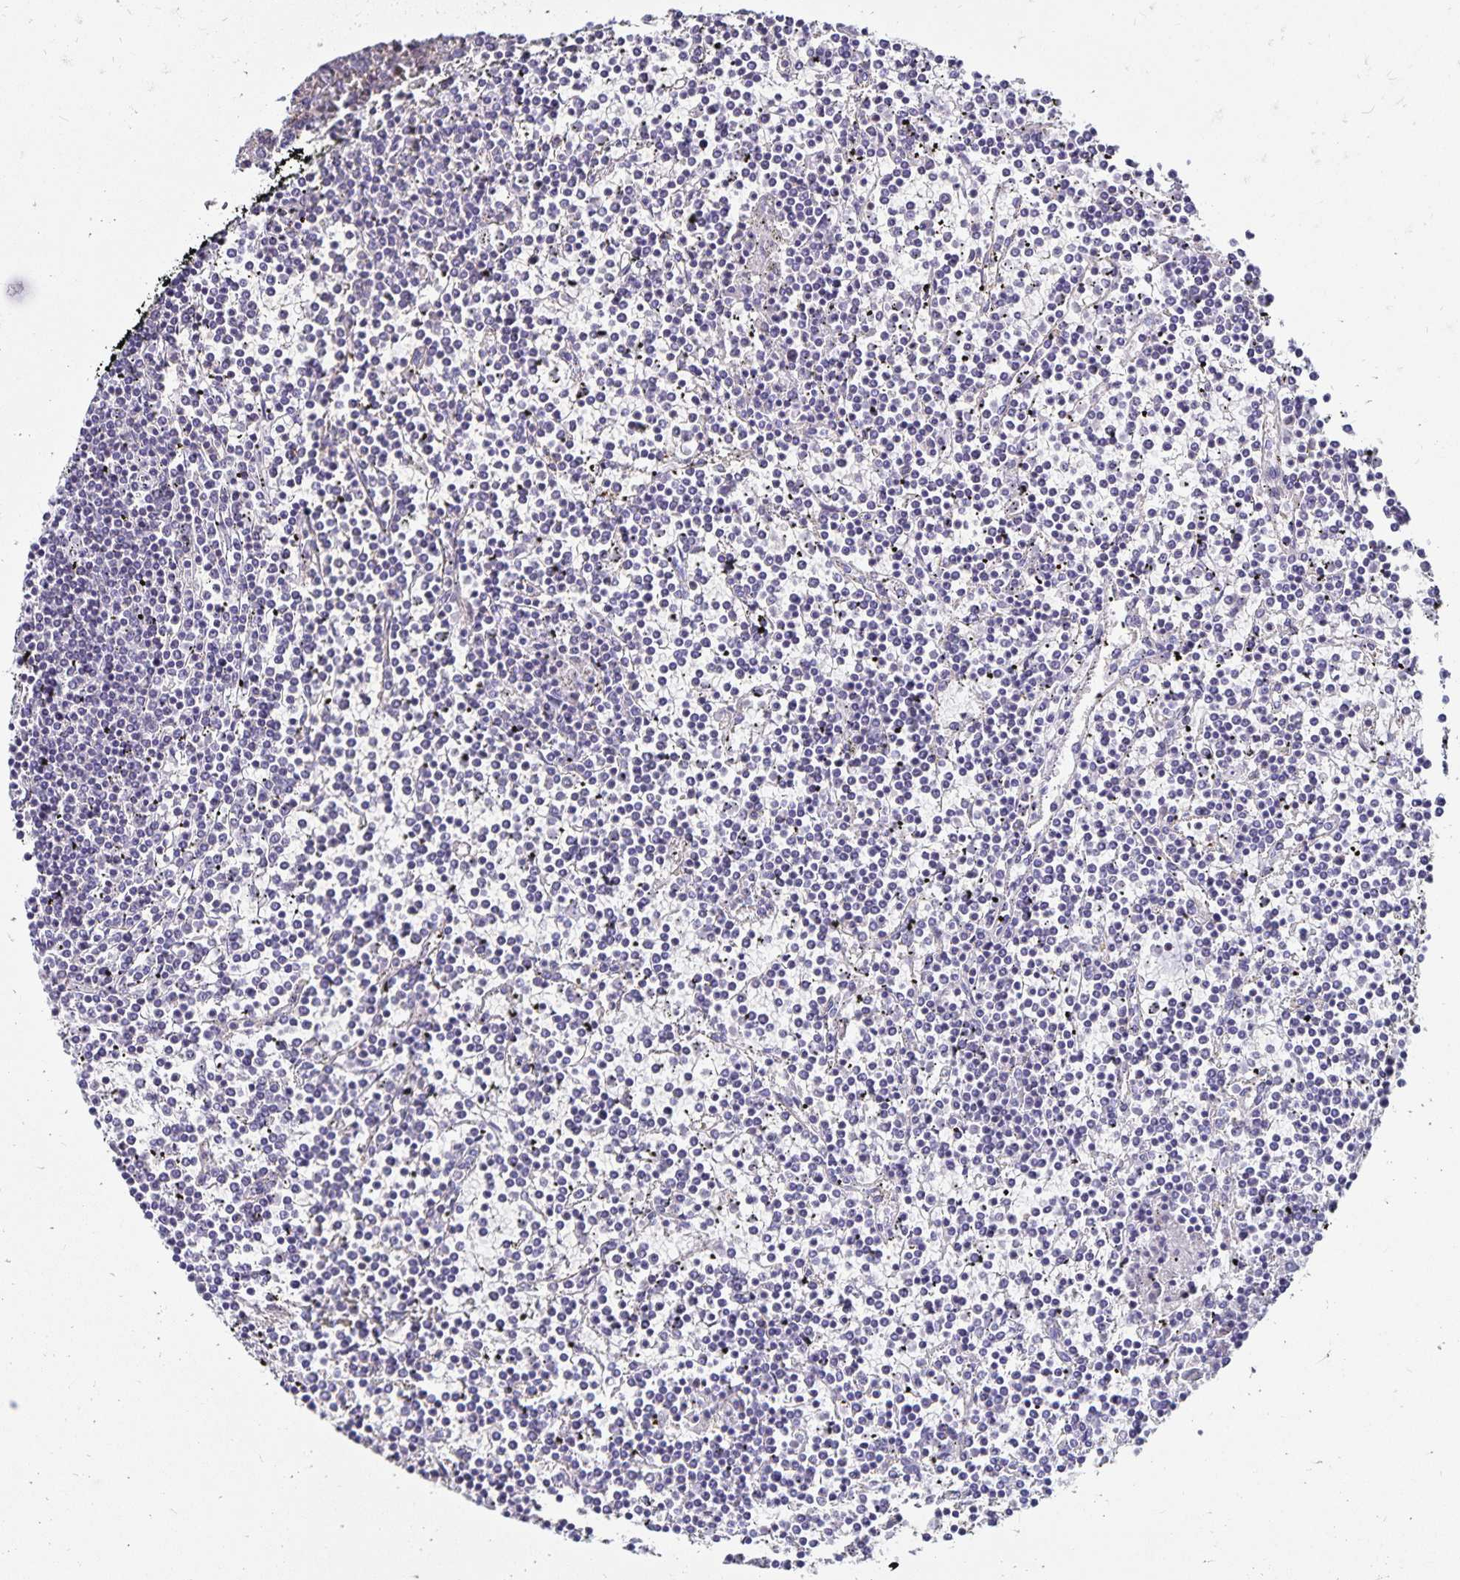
{"staining": {"intensity": "negative", "quantity": "none", "location": "none"}, "tissue": "lymphoma", "cell_type": "Tumor cells", "image_type": "cancer", "snomed": [{"axis": "morphology", "description": "Malignant lymphoma, non-Hodgkin's type, Low grade"}, {"axis": "topography", "description": "Spleen"}], "caption": "There is no significant positivity in tumor cells of lymphoma.", "gene": "RPRML", "patient": {"sex": "female", "age": 19}}